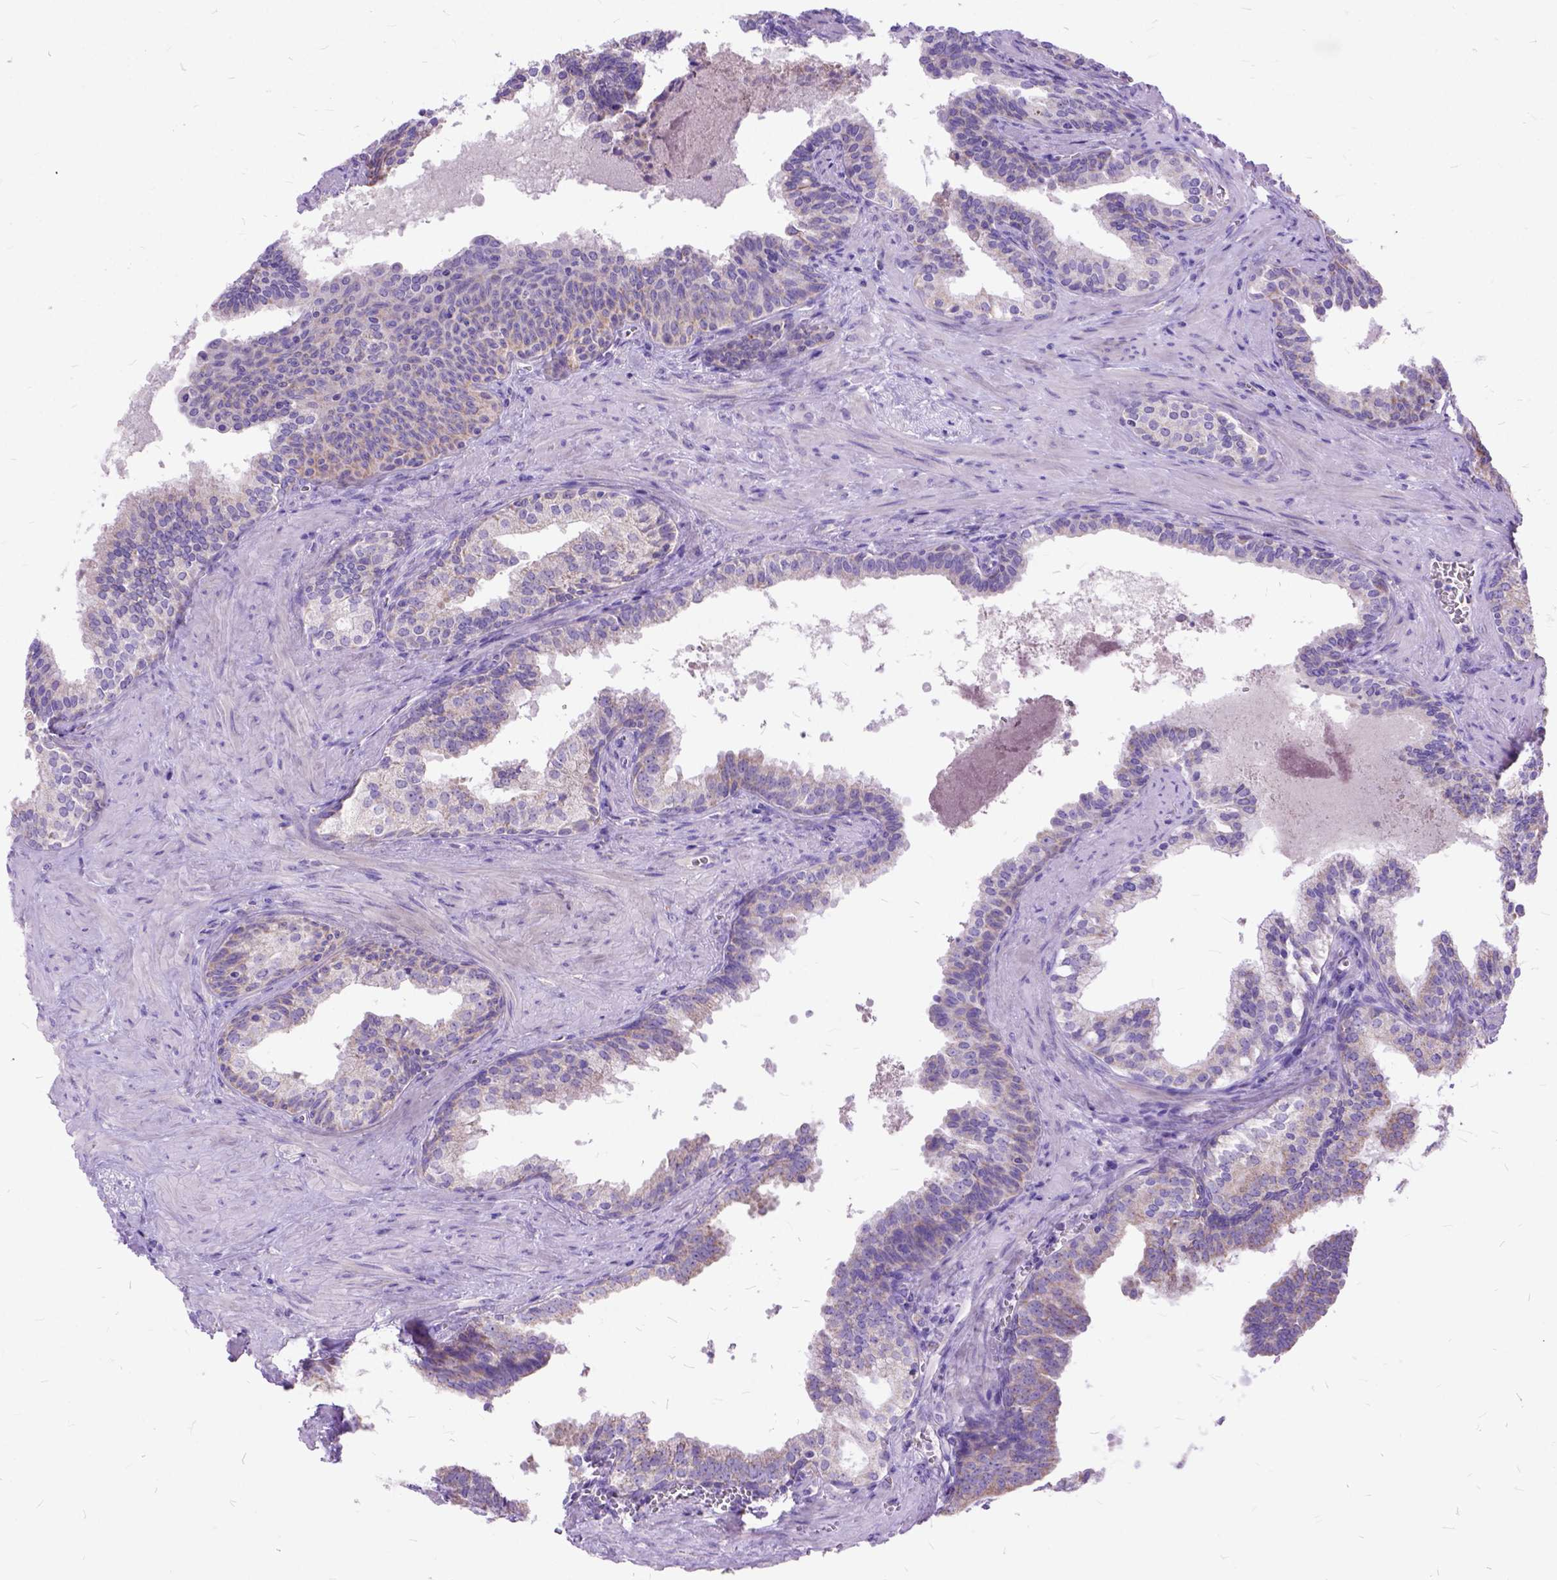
{"staining": {"intensity": "negative", "quantity": "none", "location": "none"}, "tissue": "prostate cancer", "cell_type": "Tumor cells", "image_type": "cancer", "snomed": [{"axis": "morphology", "description": "Adenocarcinoma, High grade"}, {"axis": "topography", "description": "Prostate"}], "caption": "Histopathology image shows no significant protein positivity in tumor cells of prostate cancer (adenocarcinoma (high-grade)).", "gene": "CTAG2", "patient": {"sex": "male", "age": 68}}